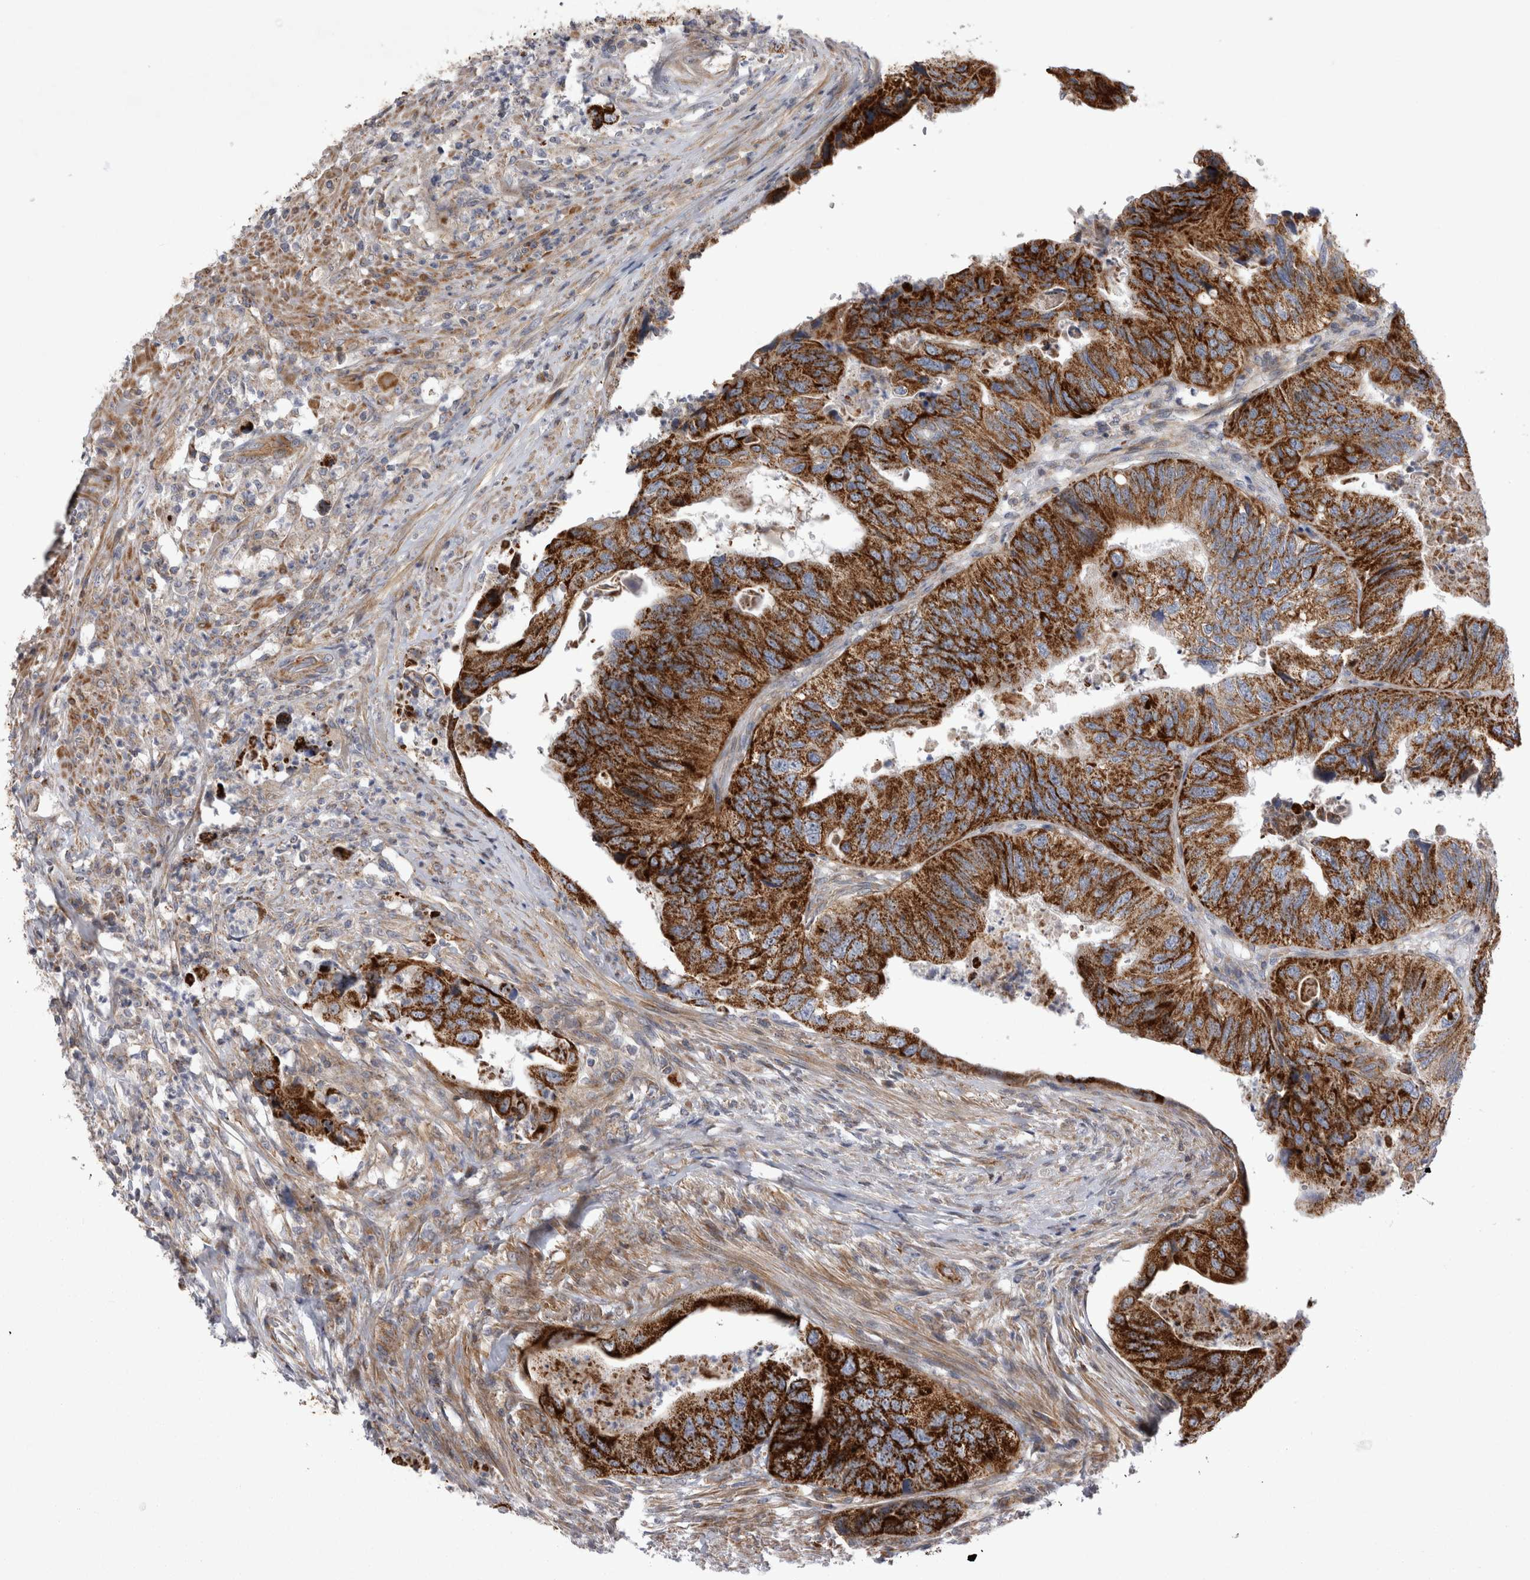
{"staining": {"intensity": "strong", "quantity": ">75%", "location": "cytoplasmic/membranous"}, "tissue": "colorectal cancer", "cell_type": "Tumor cells", "image_type": "cancer", "snomed": [{"axis": "morphology", "description": "Adenocarcinoma, NOS"}, {"axis": "topography", "description": "Rectum"}], "caption": "Colorectal adenocarcinoma stained for a protein reveals strong cytoplasmic/membranous positivity in tumor cells.", "gene": "TSPOAP1", "patient": {"sex": "male", "age": 63}}